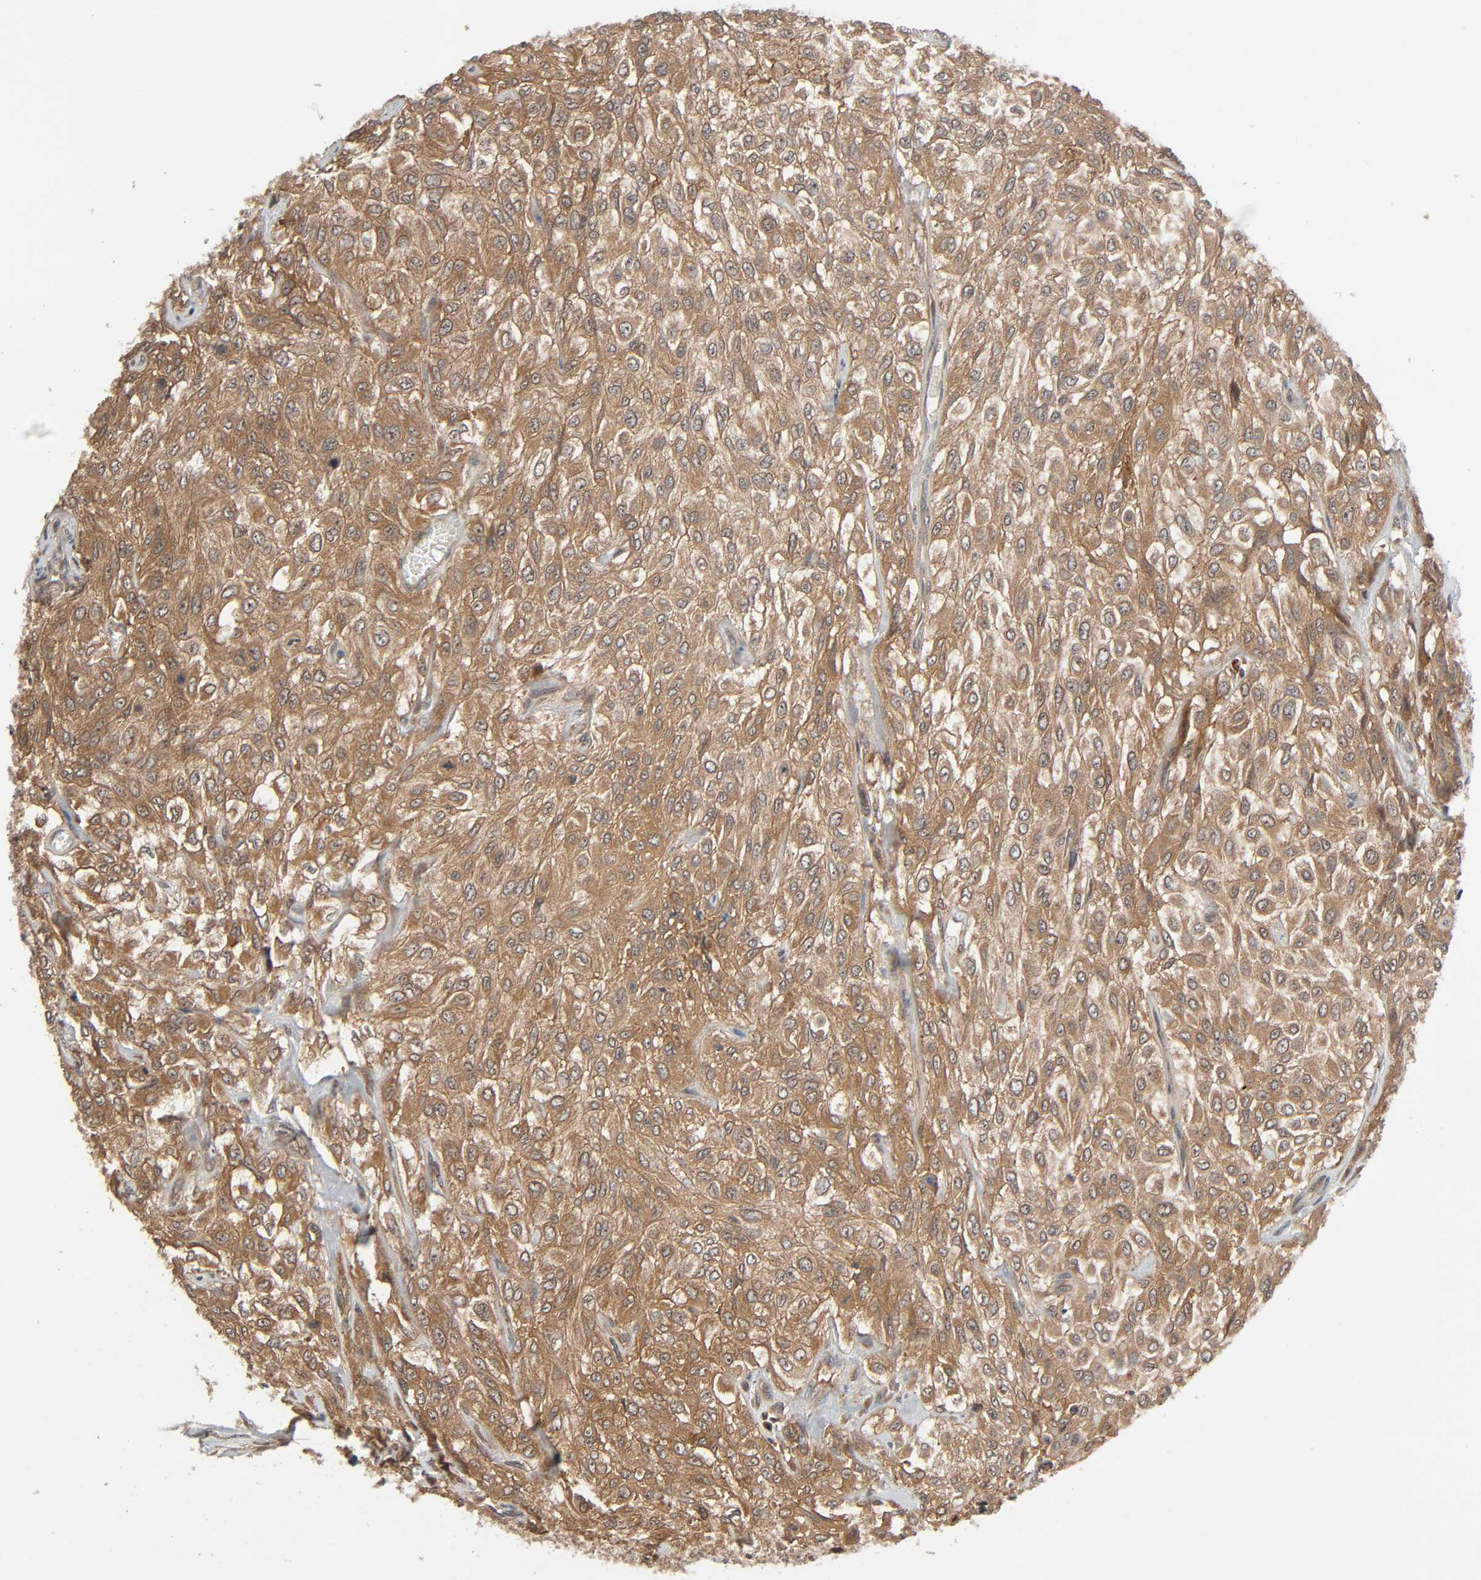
{"staining": {"intensity": "moderate", "quantity": ">75%", "location": "cytoplasmic/membranous"}, "tissue": "urothelial cancer", "cell_type": "Tumor cells", "image_type": "cancer", "snomed": [{"axis": "morphology", "description": "Urothelial carcinoma, High grade"}, {"axis": "topography", "description": "Urinary bladder"}], "caption": "Urothelial cancer stained for a protein (brown) exhibits moderate cytoplasmic/membranous positive positivity in approximately >75% of tumor cells.", "gene": "PPP2R1B", "patient": {"sex": "male", "age": 57}}